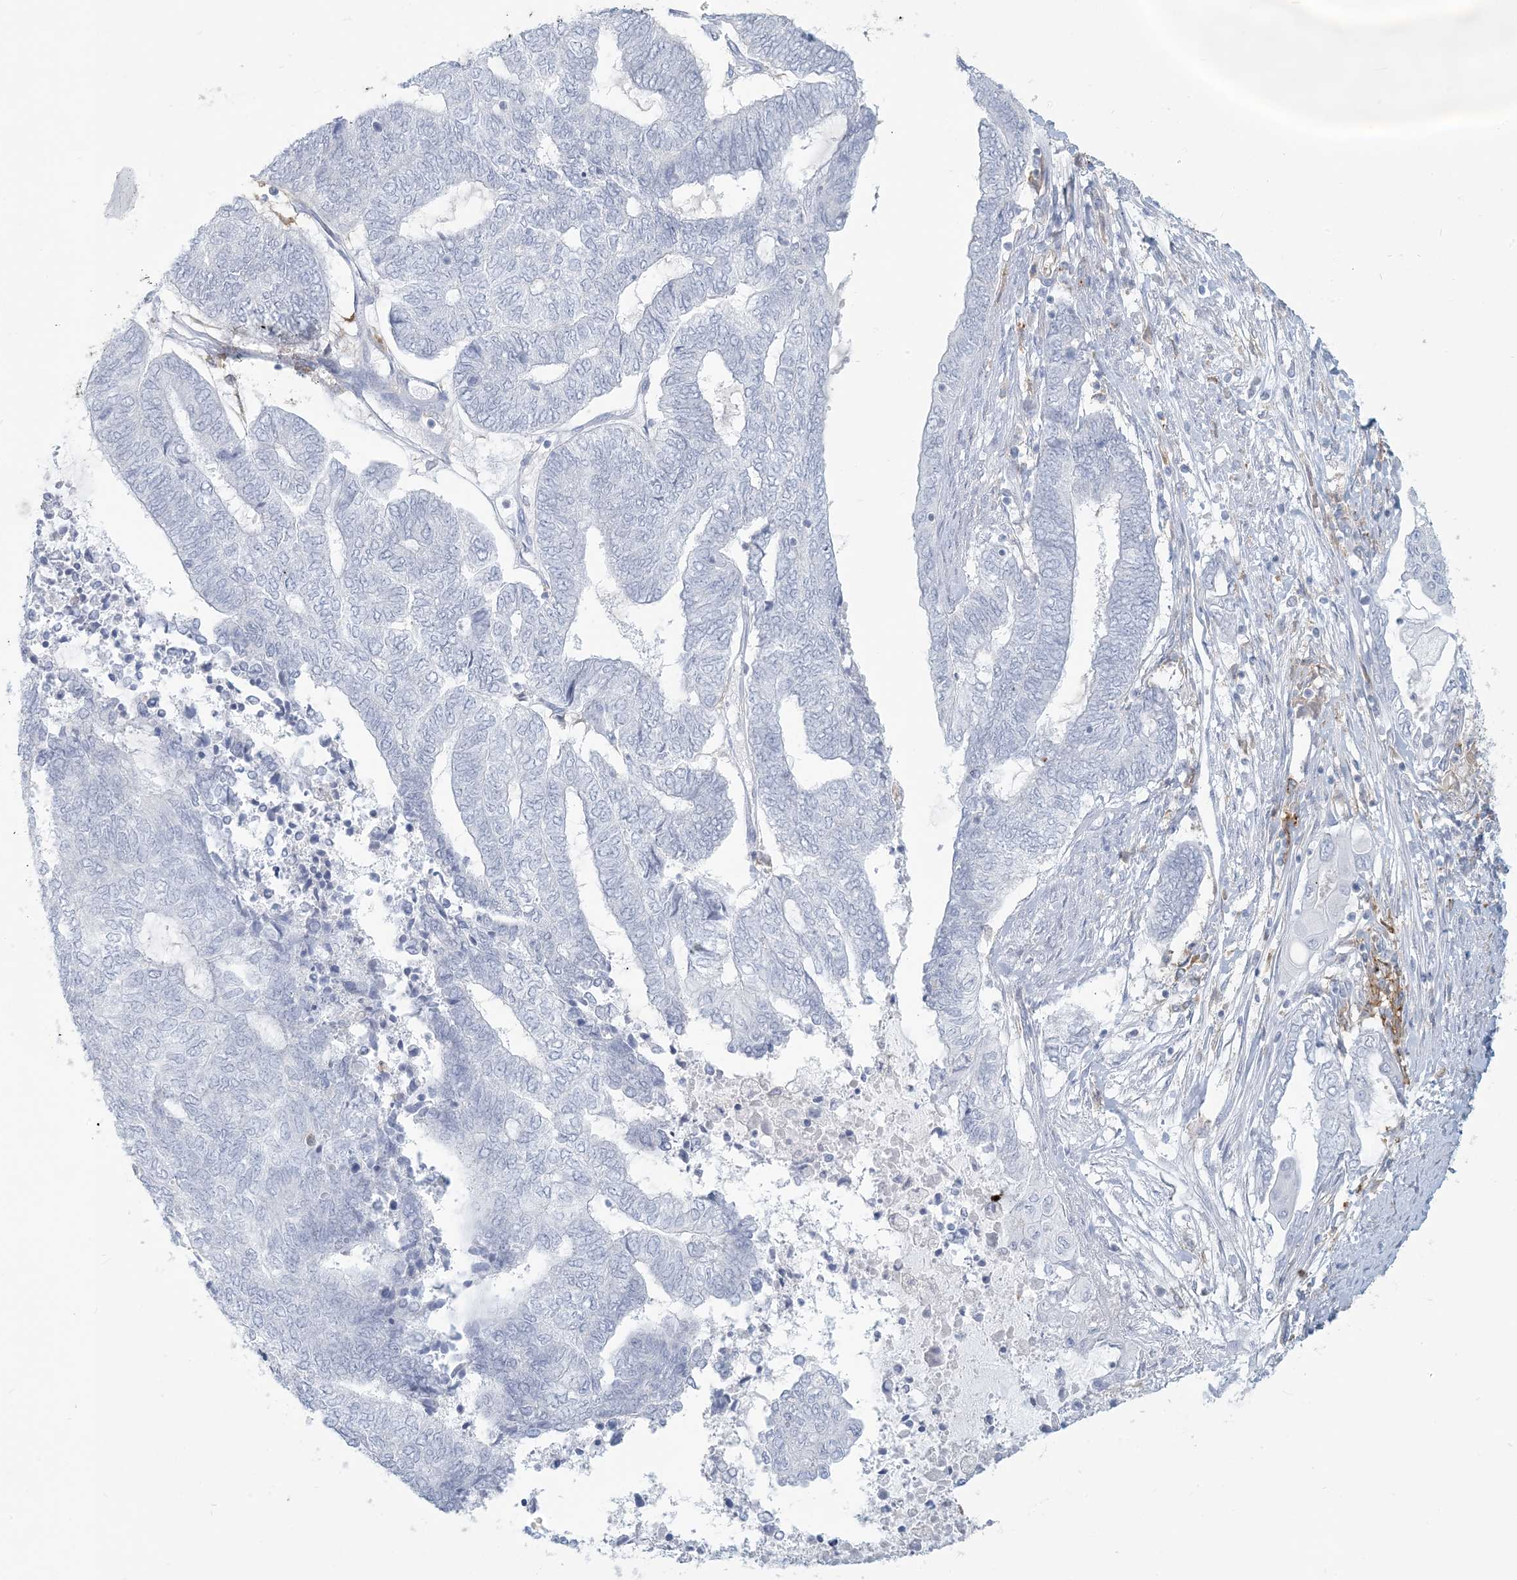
{"staining": {"intensity": "negative", "quantity": "none", "location": "none"}, "tissue": "endometrial cancer", "cell_type": "Tumor cells", "image_type": "cancer", "snomed": [{"axis": "morphology", "description": "Adenocarcinoma, NOS"}, {"axis": "topography", "description": "Uterus"}, {"axis": "topography", "description": "Endometrium"}], "caption": "Image shows no significant protein staining in tumor cells of endometrial cancer (adenocarcinoma). The staining was performed using DAB to visualize the protein expression in brown, while the nuclei were stained in blue with hematoxylin (Magnification: 20x).", "gene": "HLA-DRB1", "patient": {"sex": "female", "age": 70}}